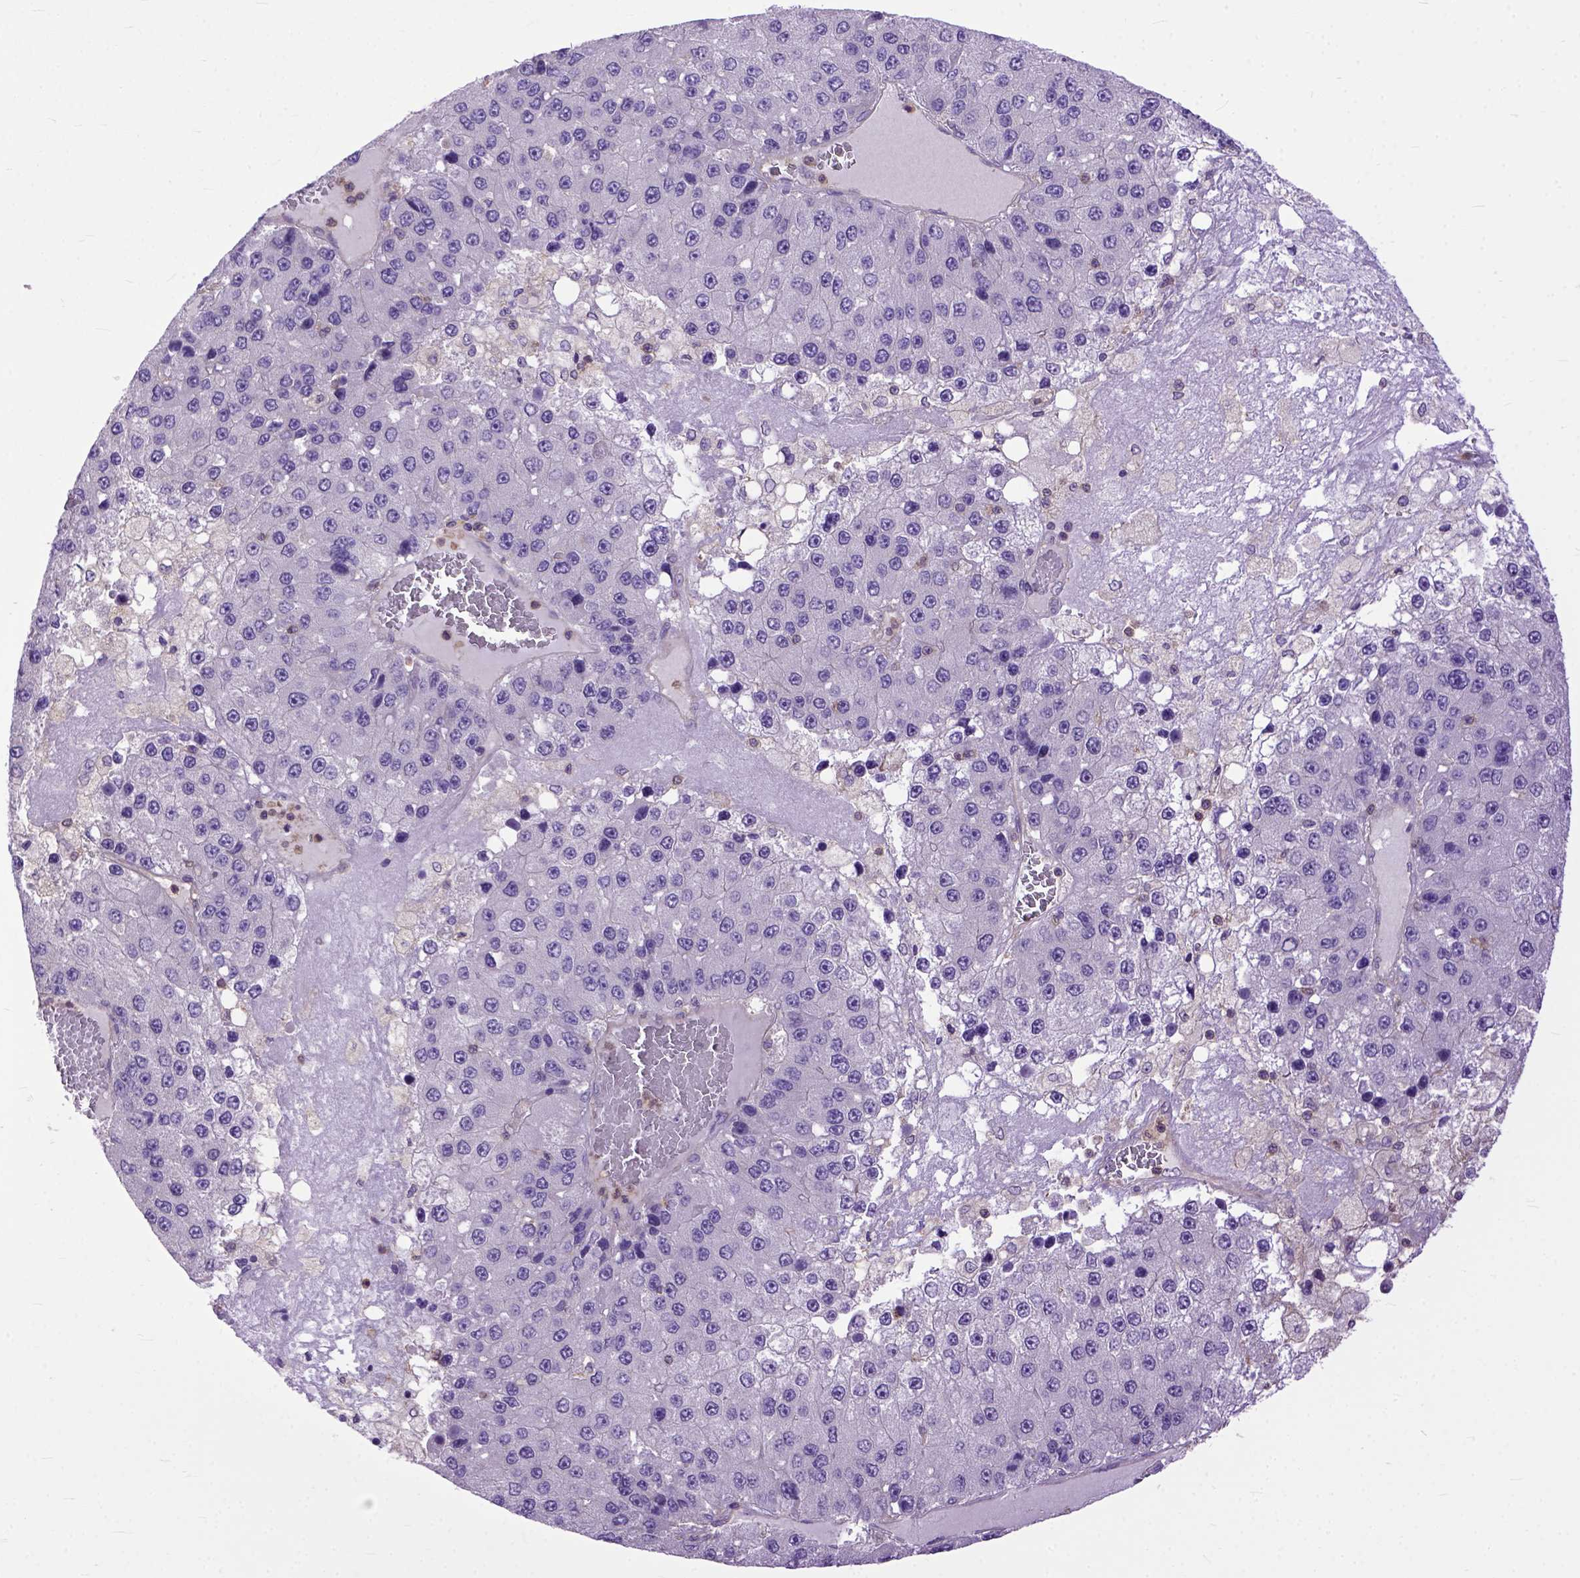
{"staining": {"intensity": "negative", "quantity": "none", "location": "none"}, "tissue": "liver cancer", "cell_type": "Tumor cells", "image_type": "cancer", "snomed": [{"axis": "morphology", "description": "Carcinoma, Hepatocellular, NOS"}, {"axis": "topography", "description": "Liver"}], "caption": "DAB (3,3'-diaminobenzidine) immunohistochemical staining of human hepatocellular carcinoma (liver) shows no significant staining in tumor cells. (IHC, brightfield microscopy, high magnification).", "gene": "NAMPT", "patient": {"sex": "female", "age": 73}}